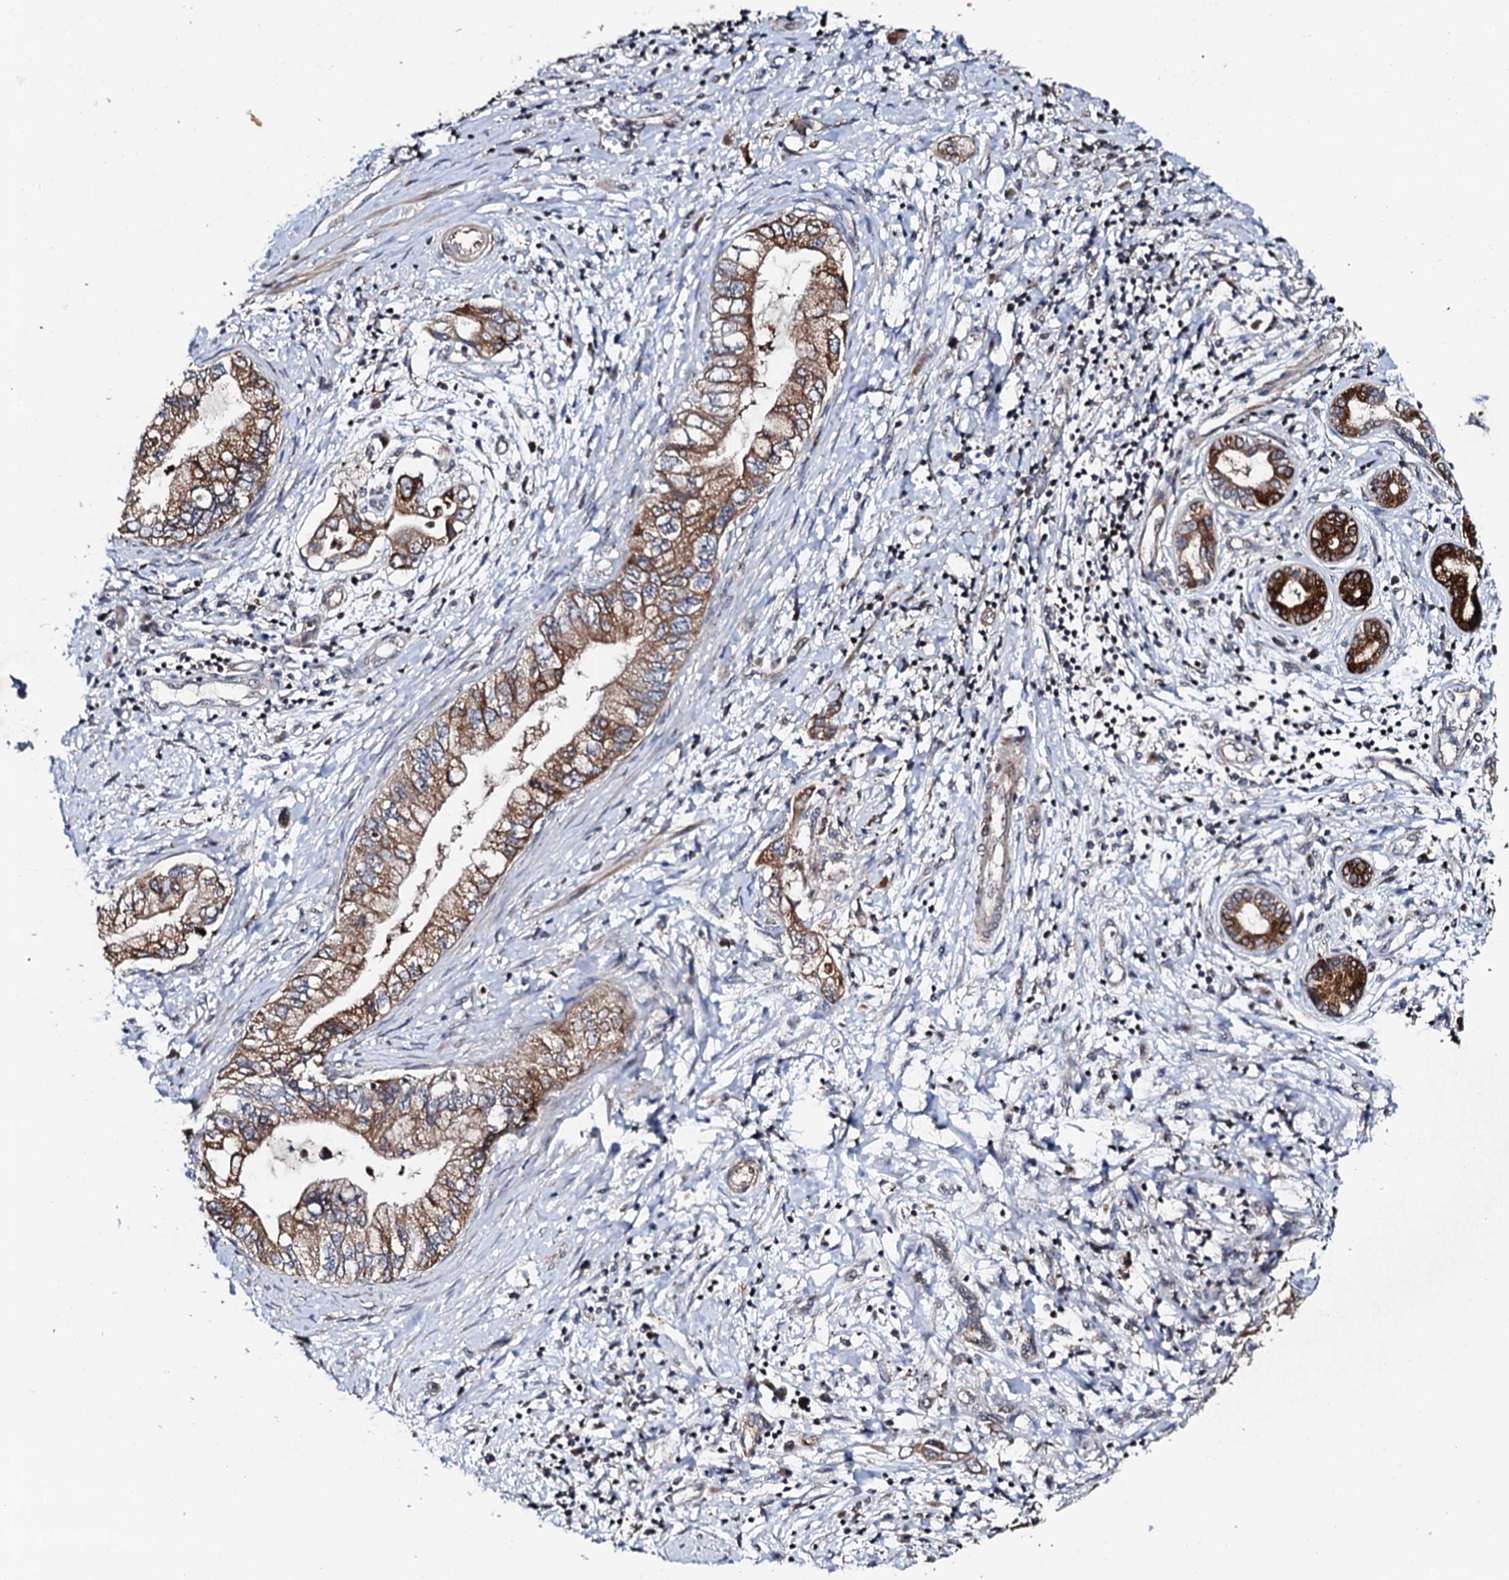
{"staining": {"intensity": "moderate", "quantity": ">75%", "location": "cytoplasmic/membranous"}, "tissue": "pancreatic cancer", "cell_type": "Tumor cells", "image_type": "cancer", "snomed": [{"axis": "morphology", "description": "Adenocarcinoma, NOS"}, {"axis": "topography", "description": "Pancreas"}], "caption": "Immunohistochemistry (IHC) staining of pancreatic cancer, which demonstrates medium levels of moderate cytoplasmic/membranous staining in approximately >75% of tumor cells indicating moderate cytoplasmic/membranous protein positivity. The staining was performed using DAB (3,3'-diaminobenzidine) (brown) for protein detection and nuclei were counterstained in hematoxylin (blue).", "gene": "GTPBP4", "patient": {"sex": "female", "age": 73}}